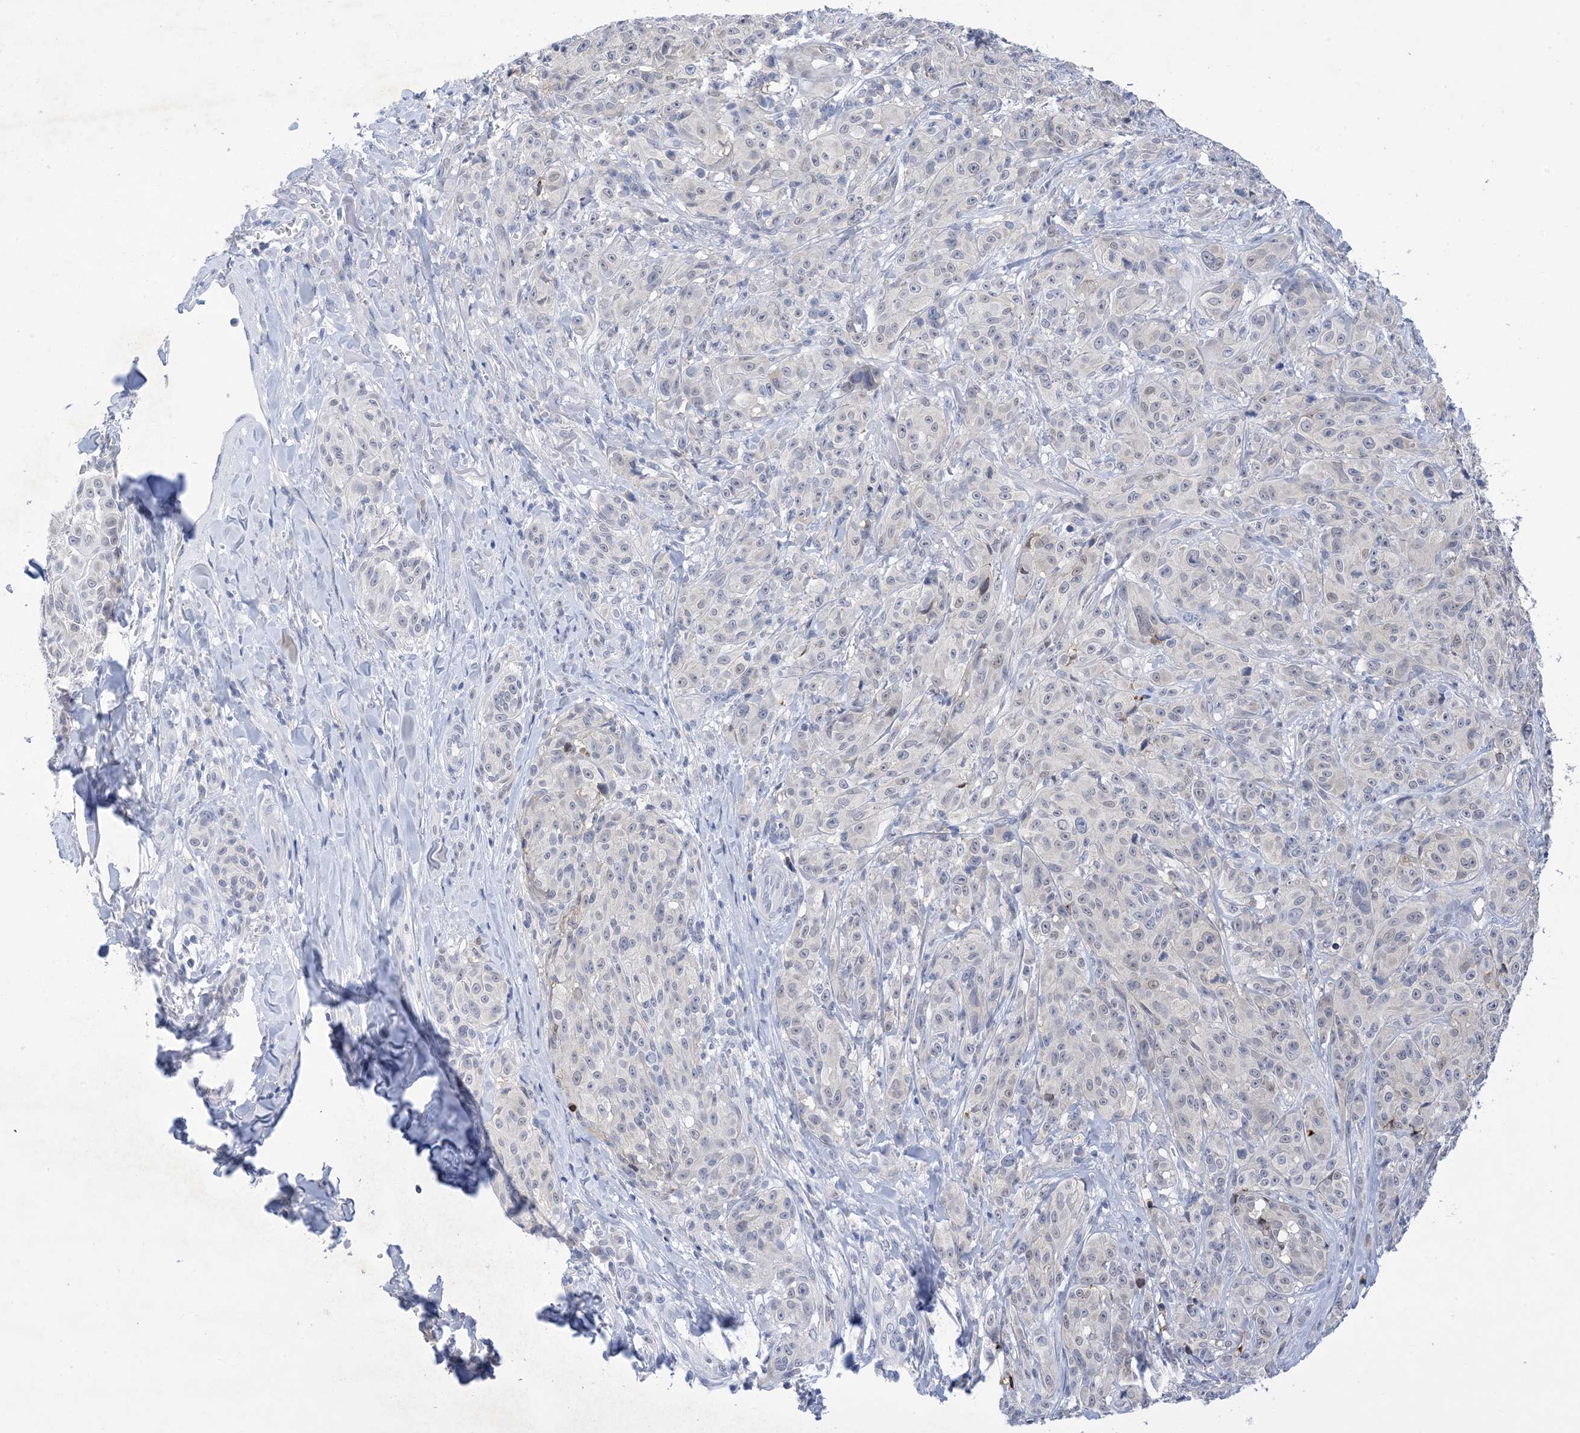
{"staining": {"intensity": "negative", "quantity": "none", "location": "none"}, "tissue": "melanoma", "cell_type": "Tumor cells", "image_type": "cancer", "snomed": [{"axis": "morphology", "description": "Malignant melanoma, NOS"}, {"axis": "topography", "description": "Skin"}], "caption": "This is a image of IHC staining of malignant melanoma, which shows no expression in tumor cells.", "gene": "PLK4", "patient": {"sex": "male", "age": 73}}